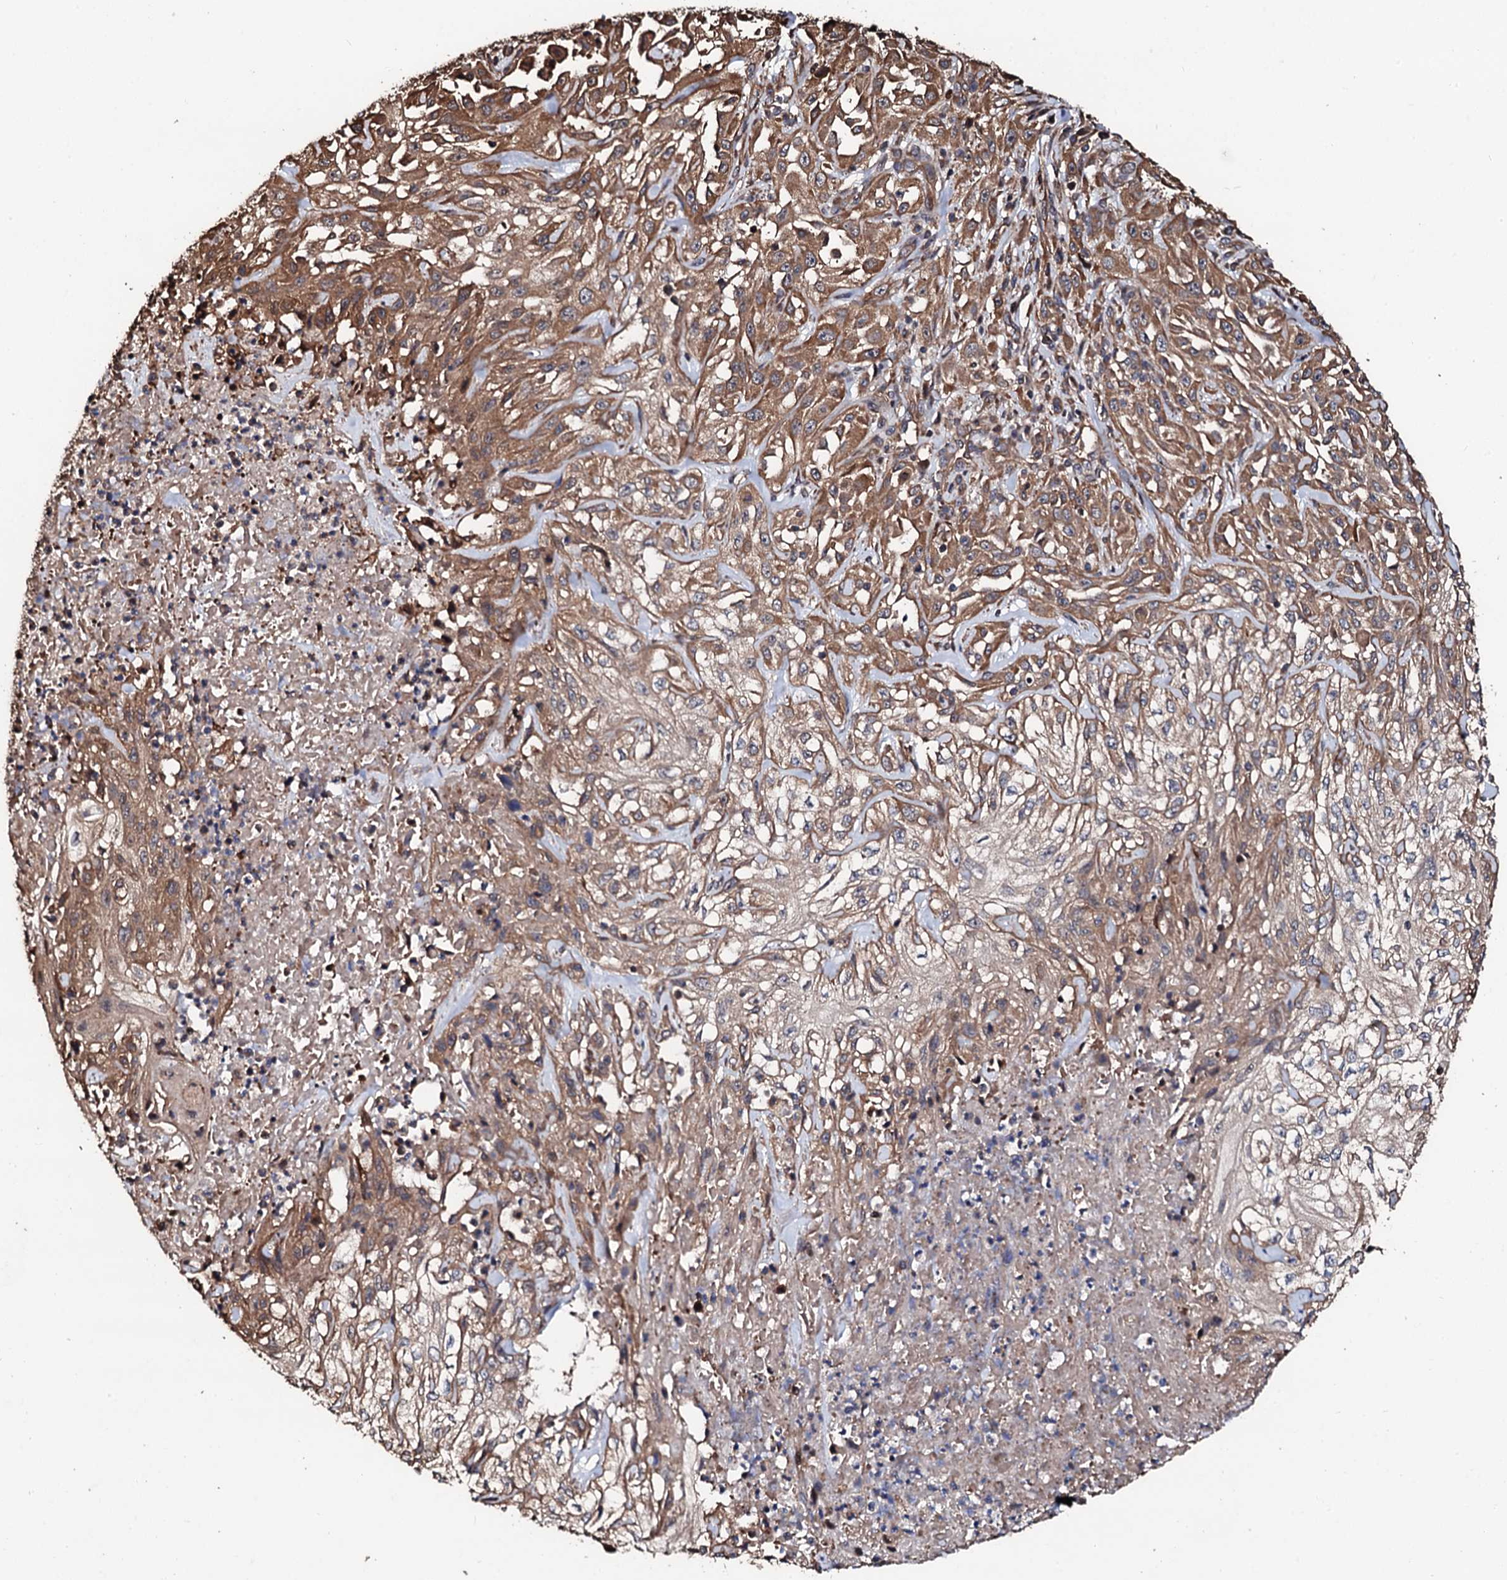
{"staining": {"intensity": "moderate", "quantity": ">75%", "location": "cytoplasmic/membranous"}, "tissue": "skin cancer", "cell_type": "Tumor cells", "image_type": "cancer", "snomed": [{"axis": "morphology", "description": "Squamous cell carcinoma, NOS"}, {"axis": "morphology", "description": "Squamous cell carcinoma, metastatic, NOS"}, {"axis": "topography", "description": "Skin"}, {"axis": "topography", "description": "Lymph node"}], "caption": "A medium amount of moderate cytoplasmic/membranous expression is present in about >75% of tumor cells in skin metastatic squamous cell carcinoma tissue. The staining is performed using DAB (3,3'-diaminobenzidine) brown chromogen to label protein expression. The nuclei are counter-stained blue using hematoxylin.", "gene": "CKAP5", "patient": {"sex": "male", "age": 75}}